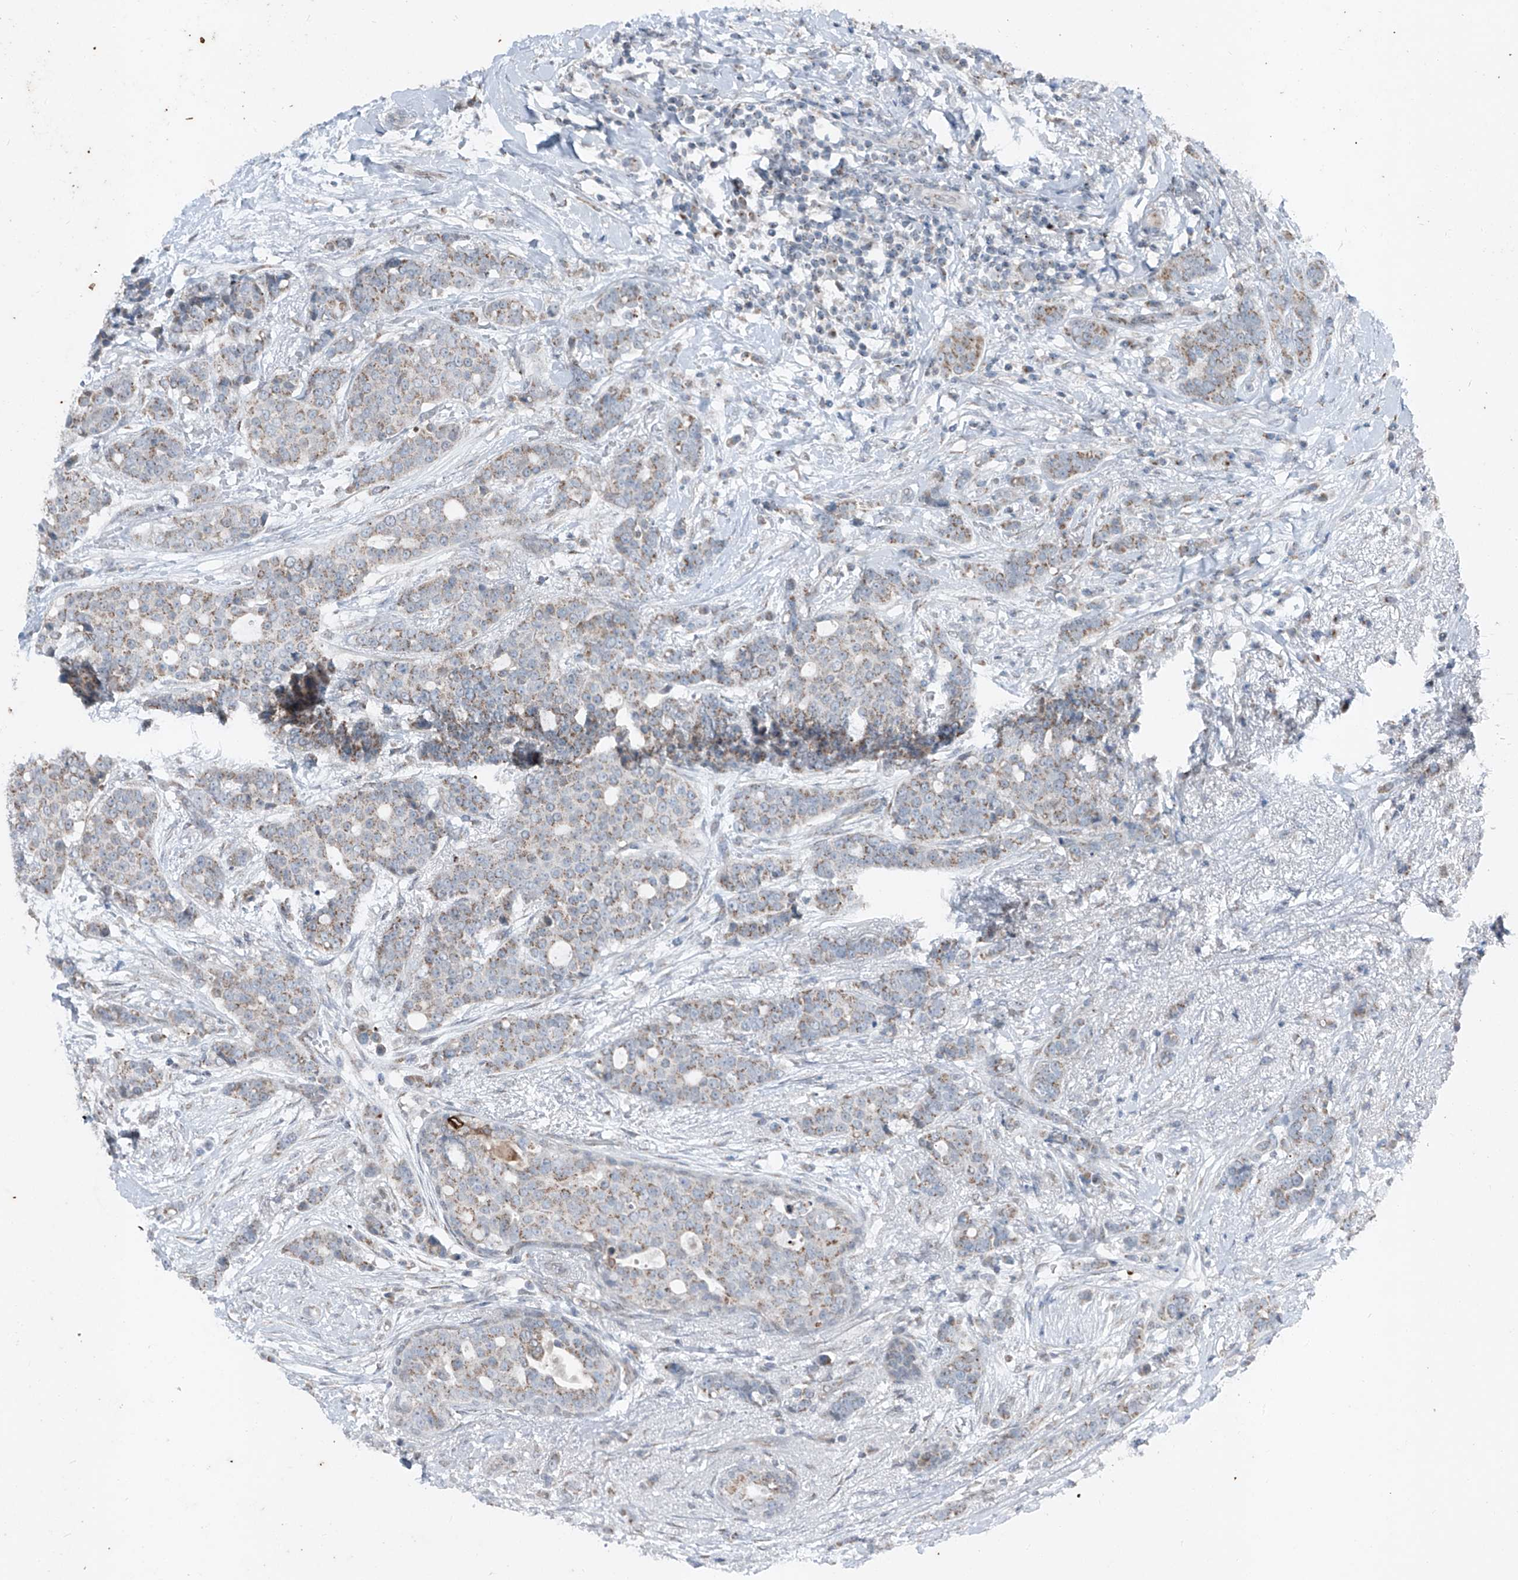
{"staining": {"intensity": "weak", "quantity": ">75%", "location": "cytoplasmic/membranous"}, "tissue": "breast cancer", "cell_type": "Tumor cells", "image_type": "cancer", "snomed": [{"axis": "morphology", "description": "Lobular carcinoma"}, {"axis": "topography", "description": "Breast"}], "caption": "Breast cancer (lobular carcinoma) stained with a protein marker reveals weak staining in tumor cells.", "gene": "DYRK1B", "patient": {"sex": "female", "age": 51}}